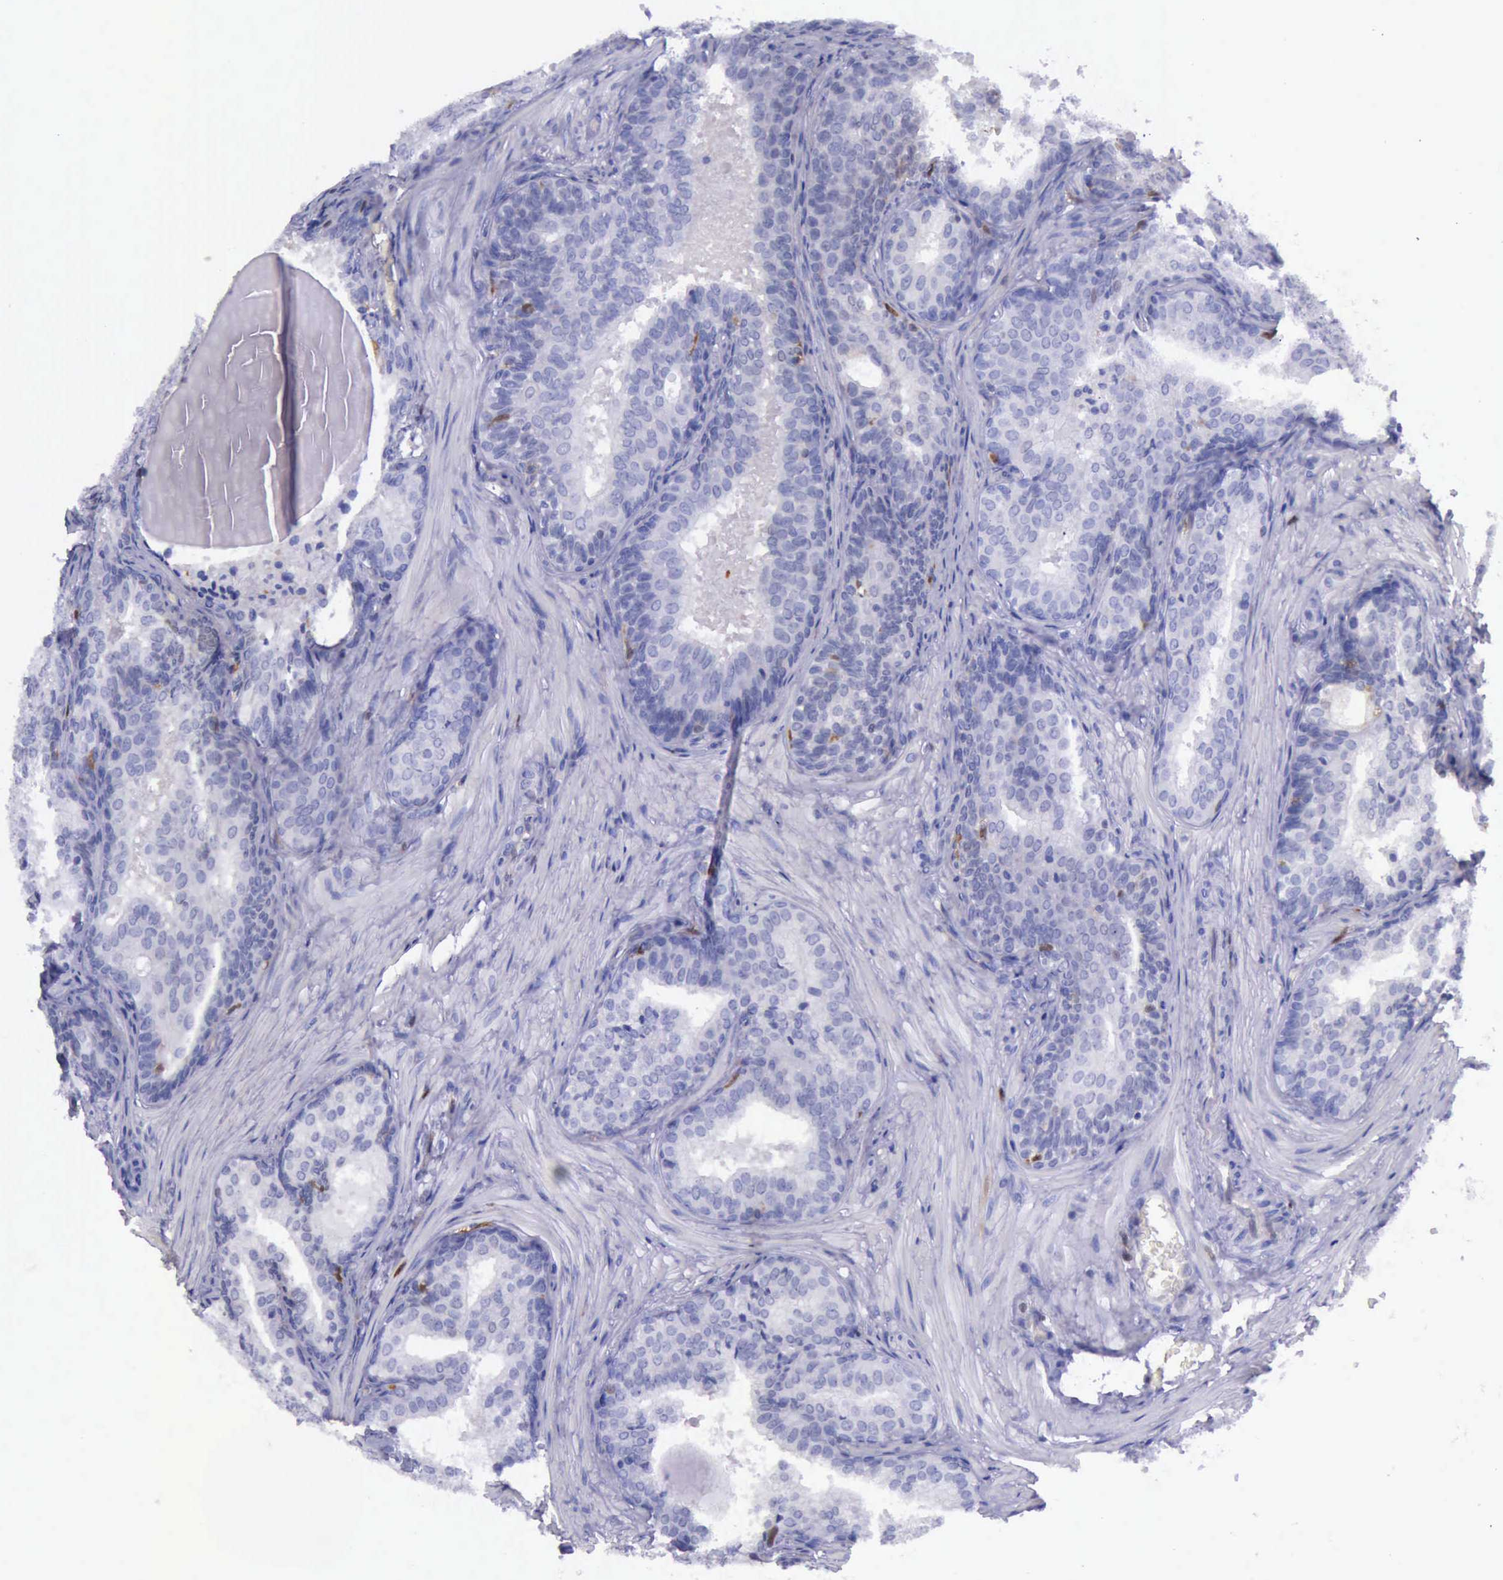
{"staining": {"intensity": "weak", "quantity": "<25%", "location": "cytoplasmic/membranous,nuclear"}, "tissue": "prostate cancer", "cell_type": "Tumor cells", "image_type": "cancer", "snomed": [{"axis": "morphology", "description": "Adenocarcinoma, Low grade"}, {"axis": "topography", "description": "Prostate"}], "caption": "Human prostate low-grade adenocarcinoma stained for a protein using immunohistochemistry (IHC) exhibits no staining in tumor cells.", "gene": "TYMP", "patient": {"sex": "male", "age": 69}}